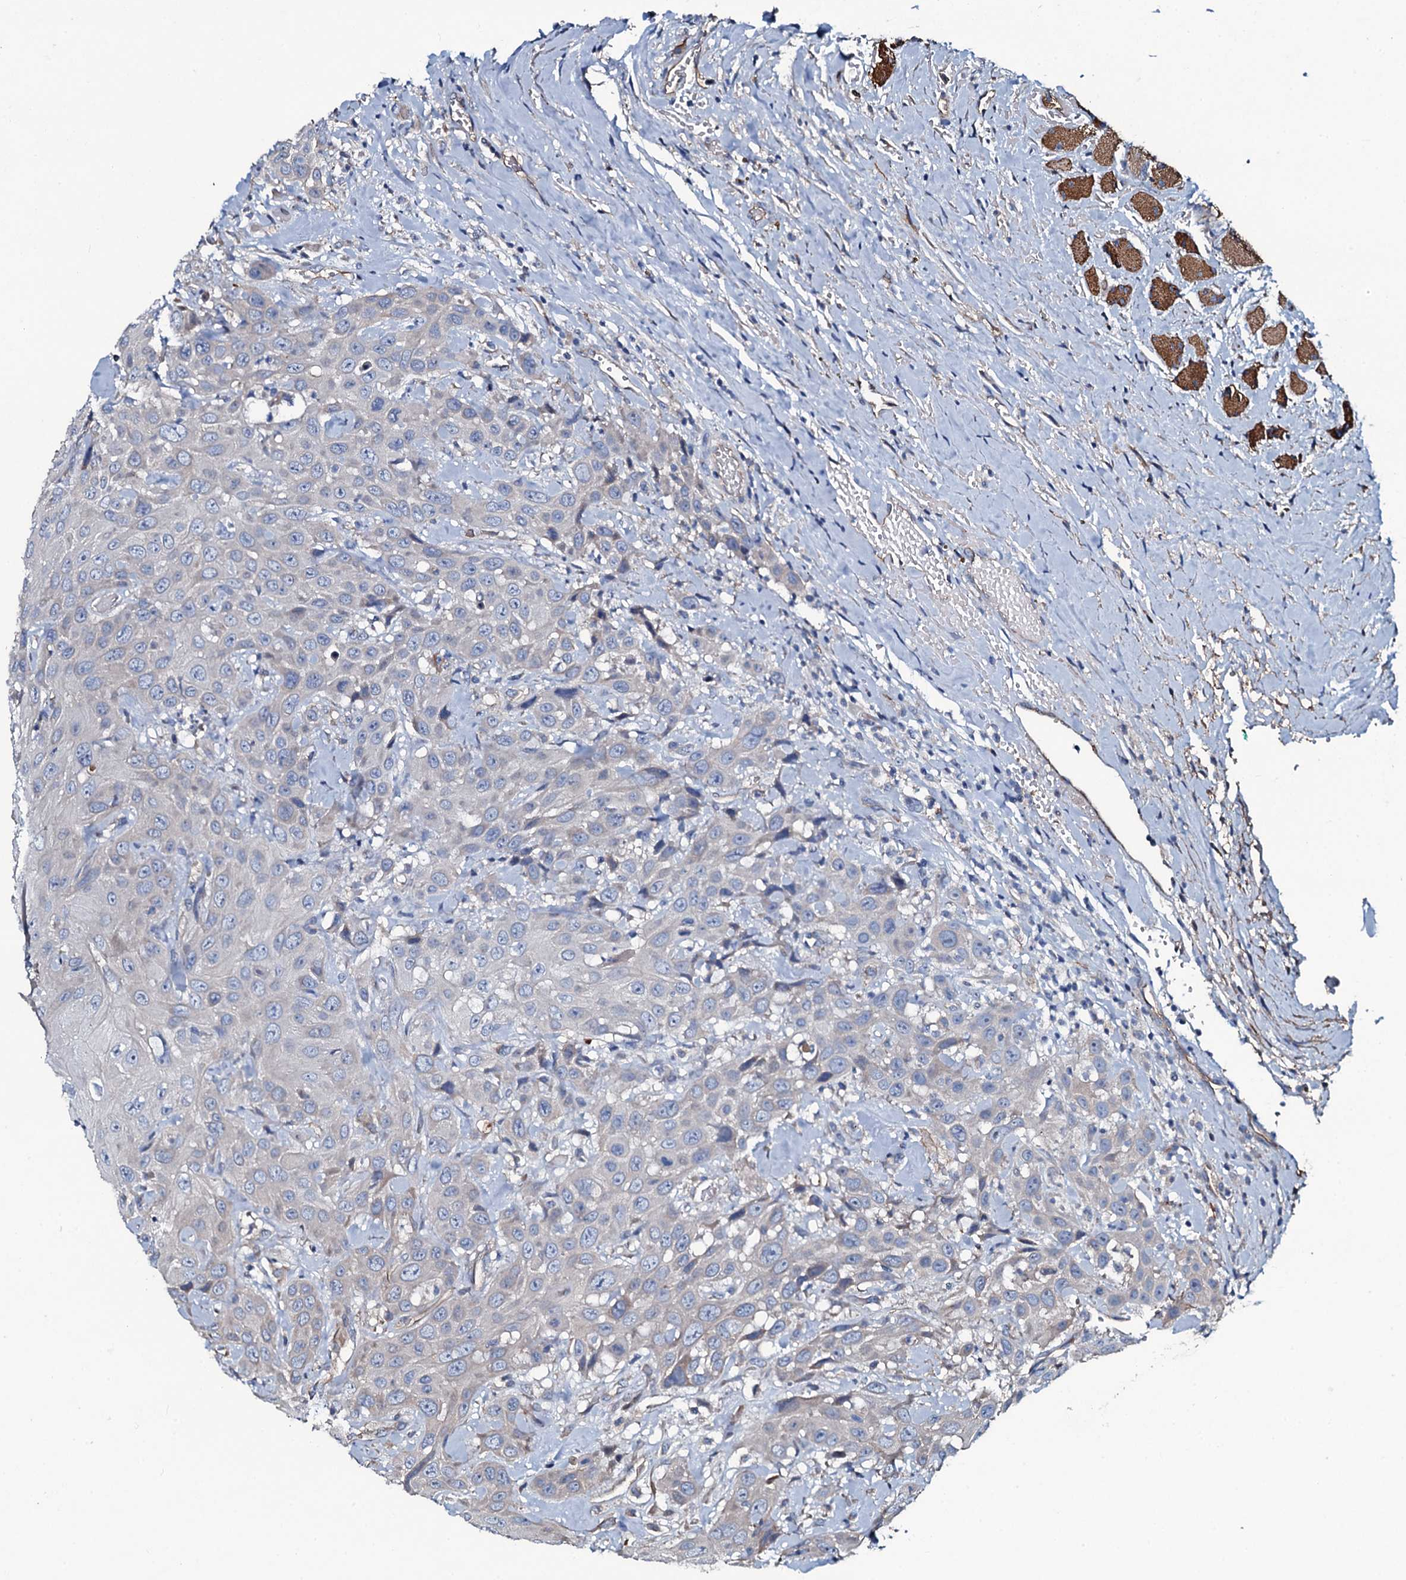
{"staining": {"intensity": "negative", "quantity": "none", "location": "none"}, "tissue": "head and neck cancer", "cell_type": "Tumor cells", "image_type": "cancer", "snomed": [{"axis": "morphology", "description": "Squamous cell carcinoma, NOS"}, {"axis": "topography", "description": "Head-Neck"}], "caption": "Tumor cells show no significant positivity in head and neck cancer (squamous cell carcinoma).", "gene": "DMAC2", "patient": {"sex": "male", "age": 81}}